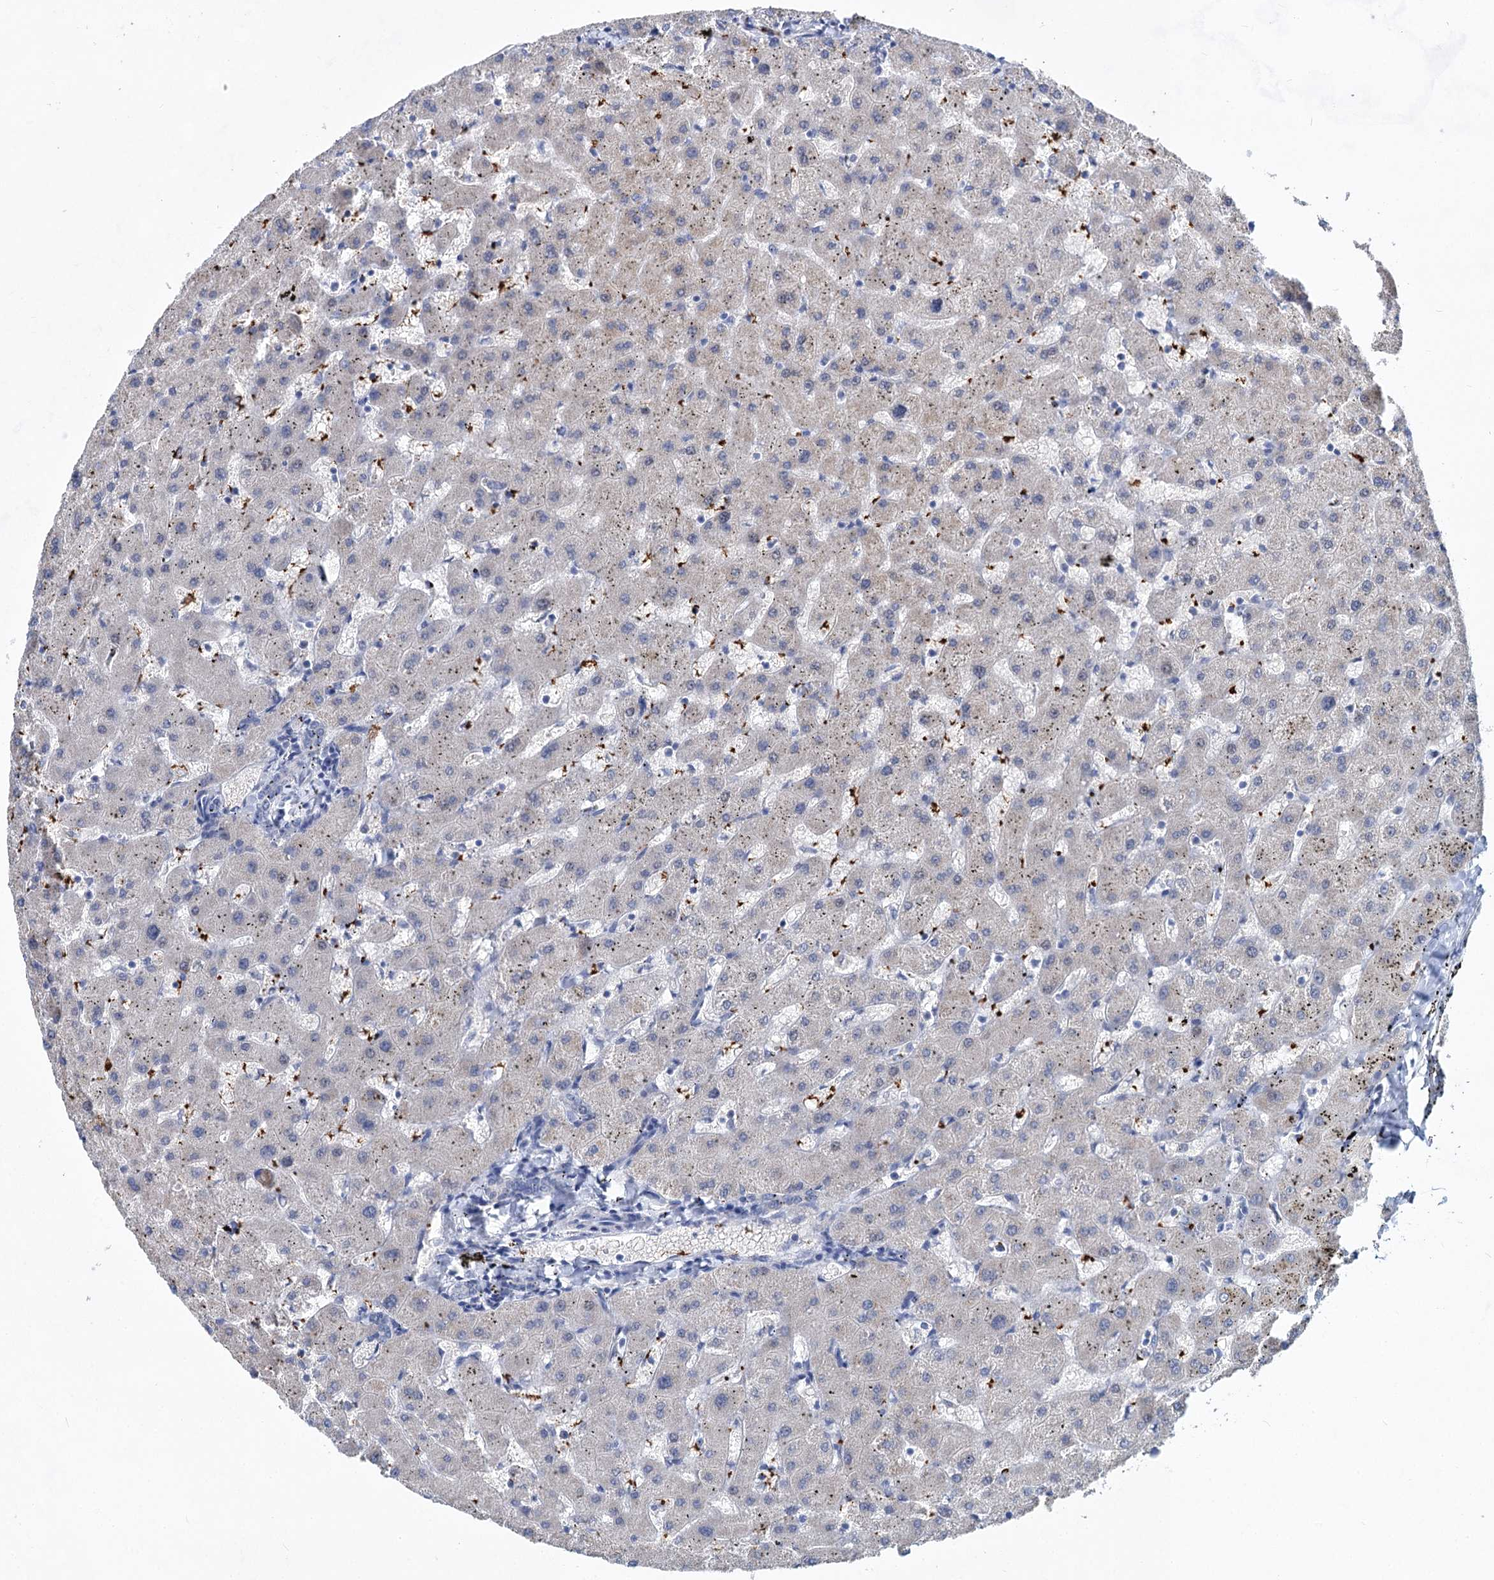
{"staining": {"intensity": "negative", "quantity": "none", "location": "none"}, "tissue": "liver", "cell_type": "Cholangiocytes", "image_type": "normal", "snomed": [{"axis": "morphology", "description": "Normal tissue, NOS"}, {"axis": "topography", "description": "Liver"}], "caption": "Cholangiocytes are negative for protein expression in unremarkable human liver. (DAB immunohistochemistry (IHC), high magnification).", "gene": "MON2", "patient": {"sex": "female", "age": 63}}